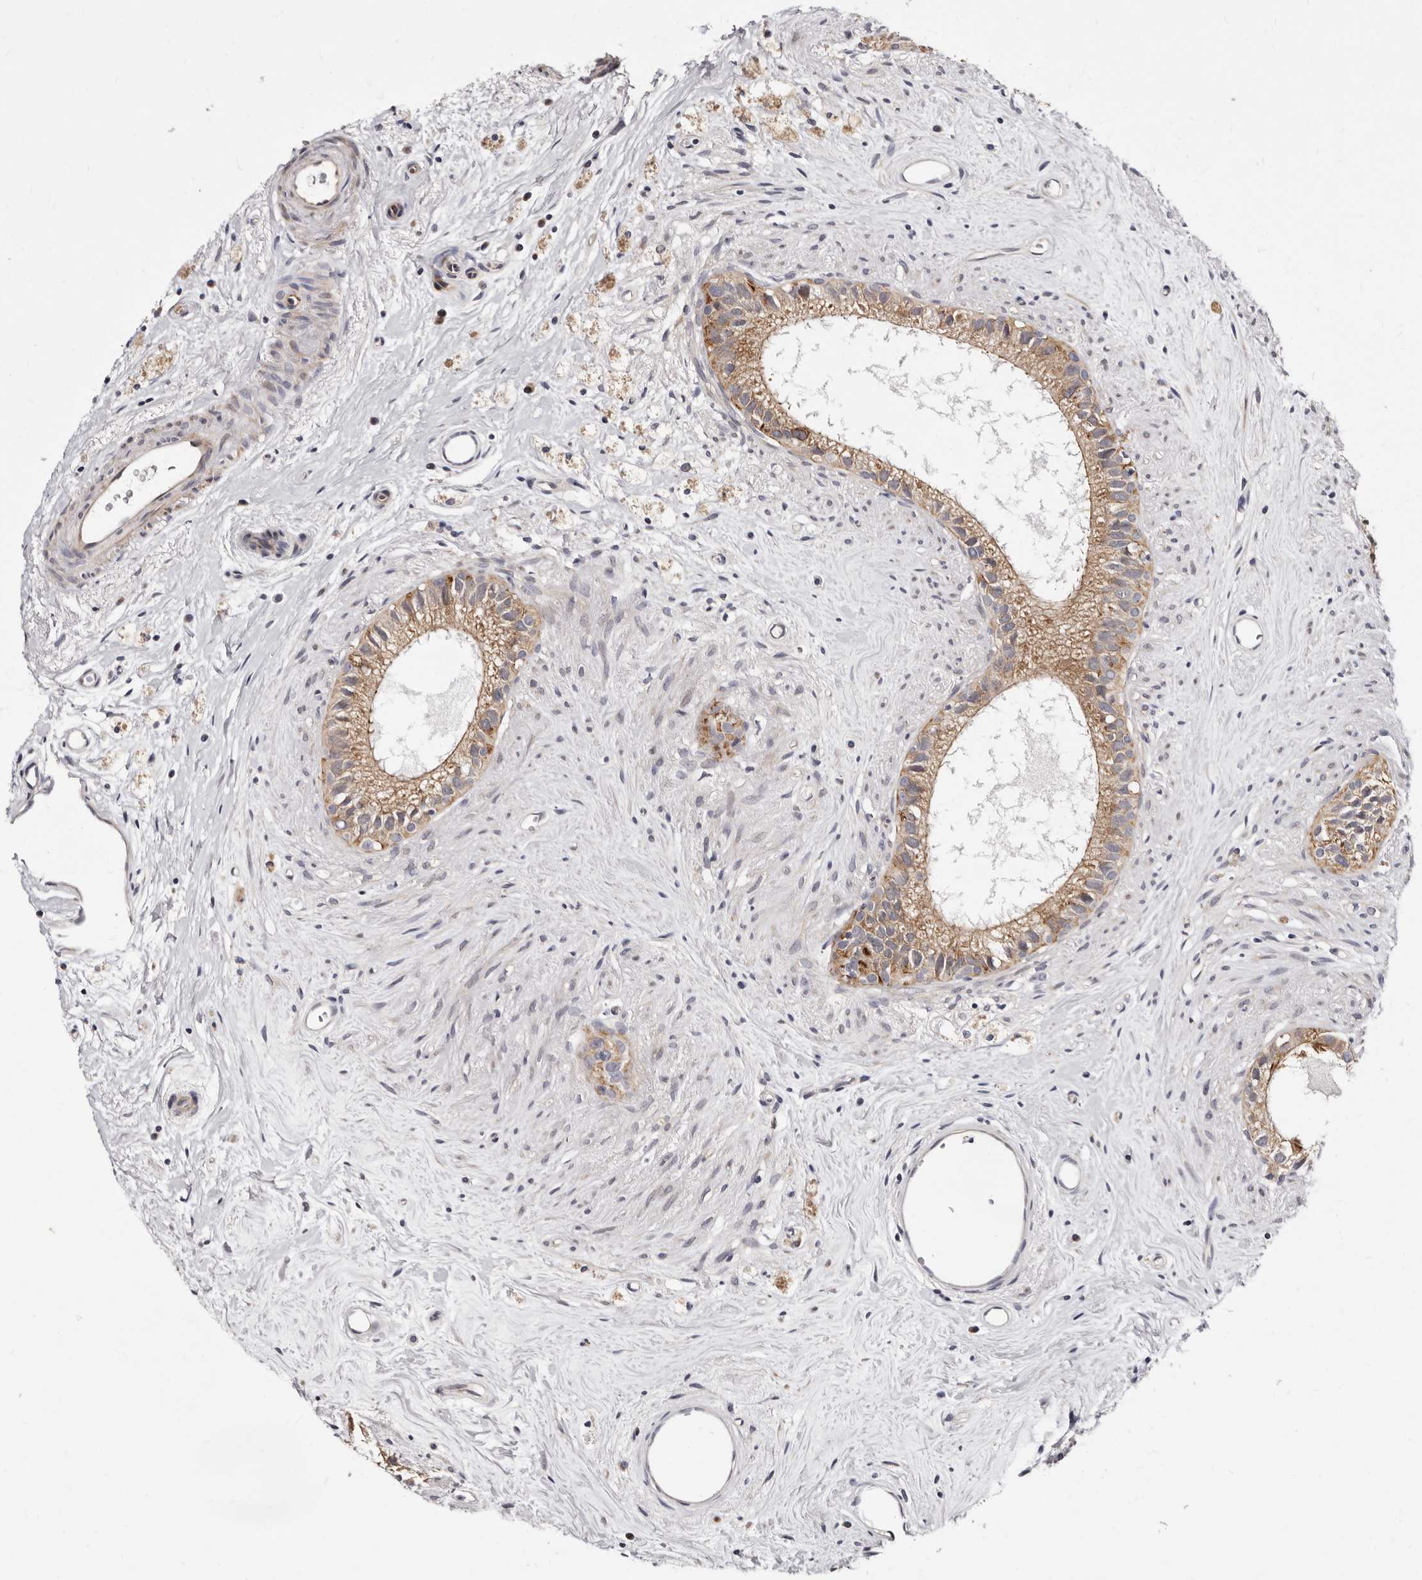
{"staining": {"intensity": "moderate", "quantity": "25%-75%", "location": "cytoplasmic/membranous"}, "tissue": "epididymis", "cell_type": "Glandular cells", "image_type": "normal", "snomed": [{"axis": "morphology", "description": "Normal tissue, NOS"}, {"axis": "topography", "description": "Epididymis"}], "caption": "Glandular cells display medium levels of moderate cytoplasmic/membranous staining in about 25%-75% of cells in unremarkable human epididymis.", "gene": "KLHL4", "patient": {"sex": "male", "age": 80}}